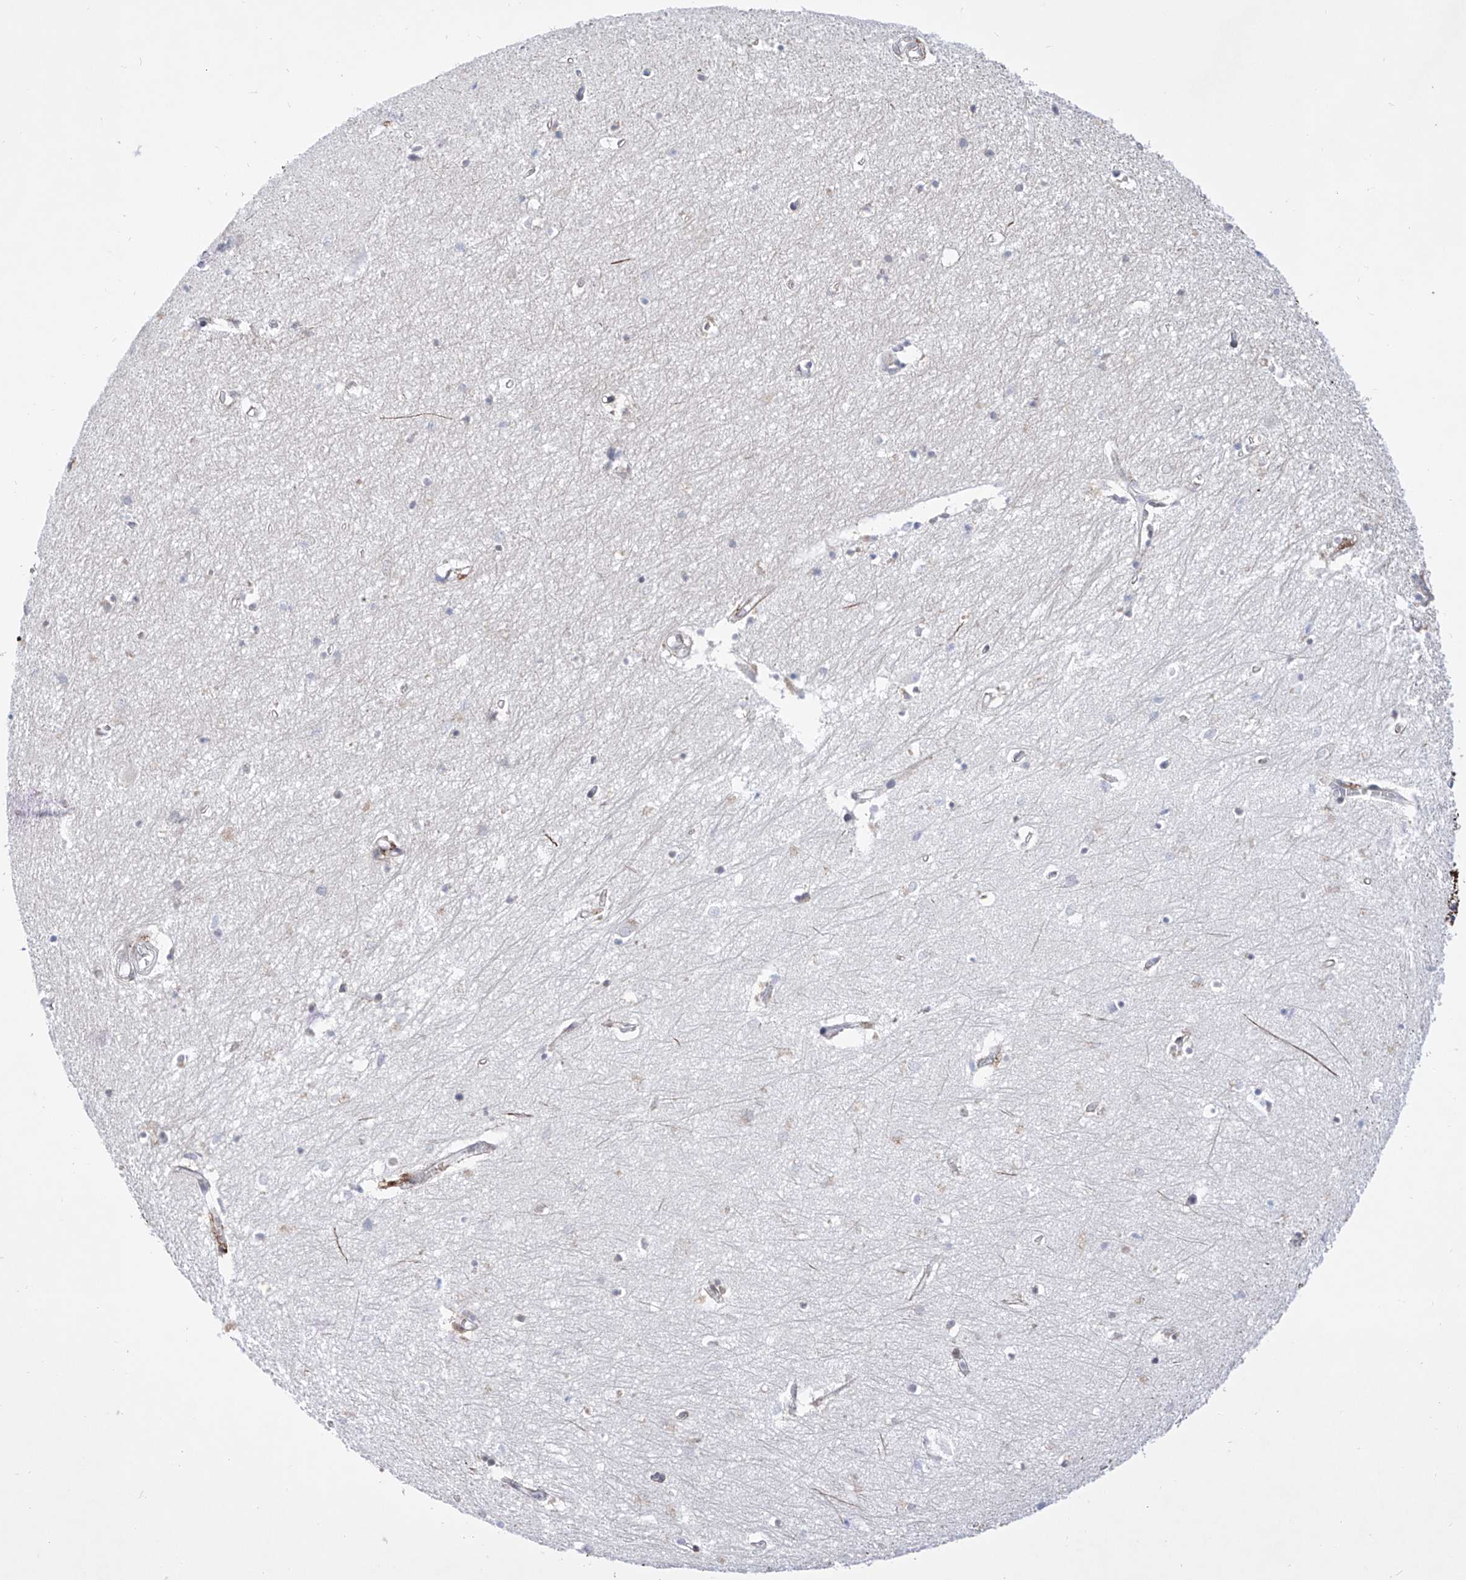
{"staining": {"intensity": "negative", "quantity": "none", "location": "none"}, "tissue": "hippocampus", "cell_type": "Glial cells", "image_type": "normal", "snomed": [{"axis": "morphology", "description": "Normal tissue, NOS"}, {"axis": "topography", "description": "Hippocampus"}], "caption": "The immunohistochemistry histopathology image has no significant staining in glial cells of hippocampus. Brightfield microscopy of immunohistochemistry (IHC) stained with DAB (brown) and hematoxylin (blue), captured at high magnification.", "gene": "LCLAT1", "patient": {"sex": "female", "age": 64}}